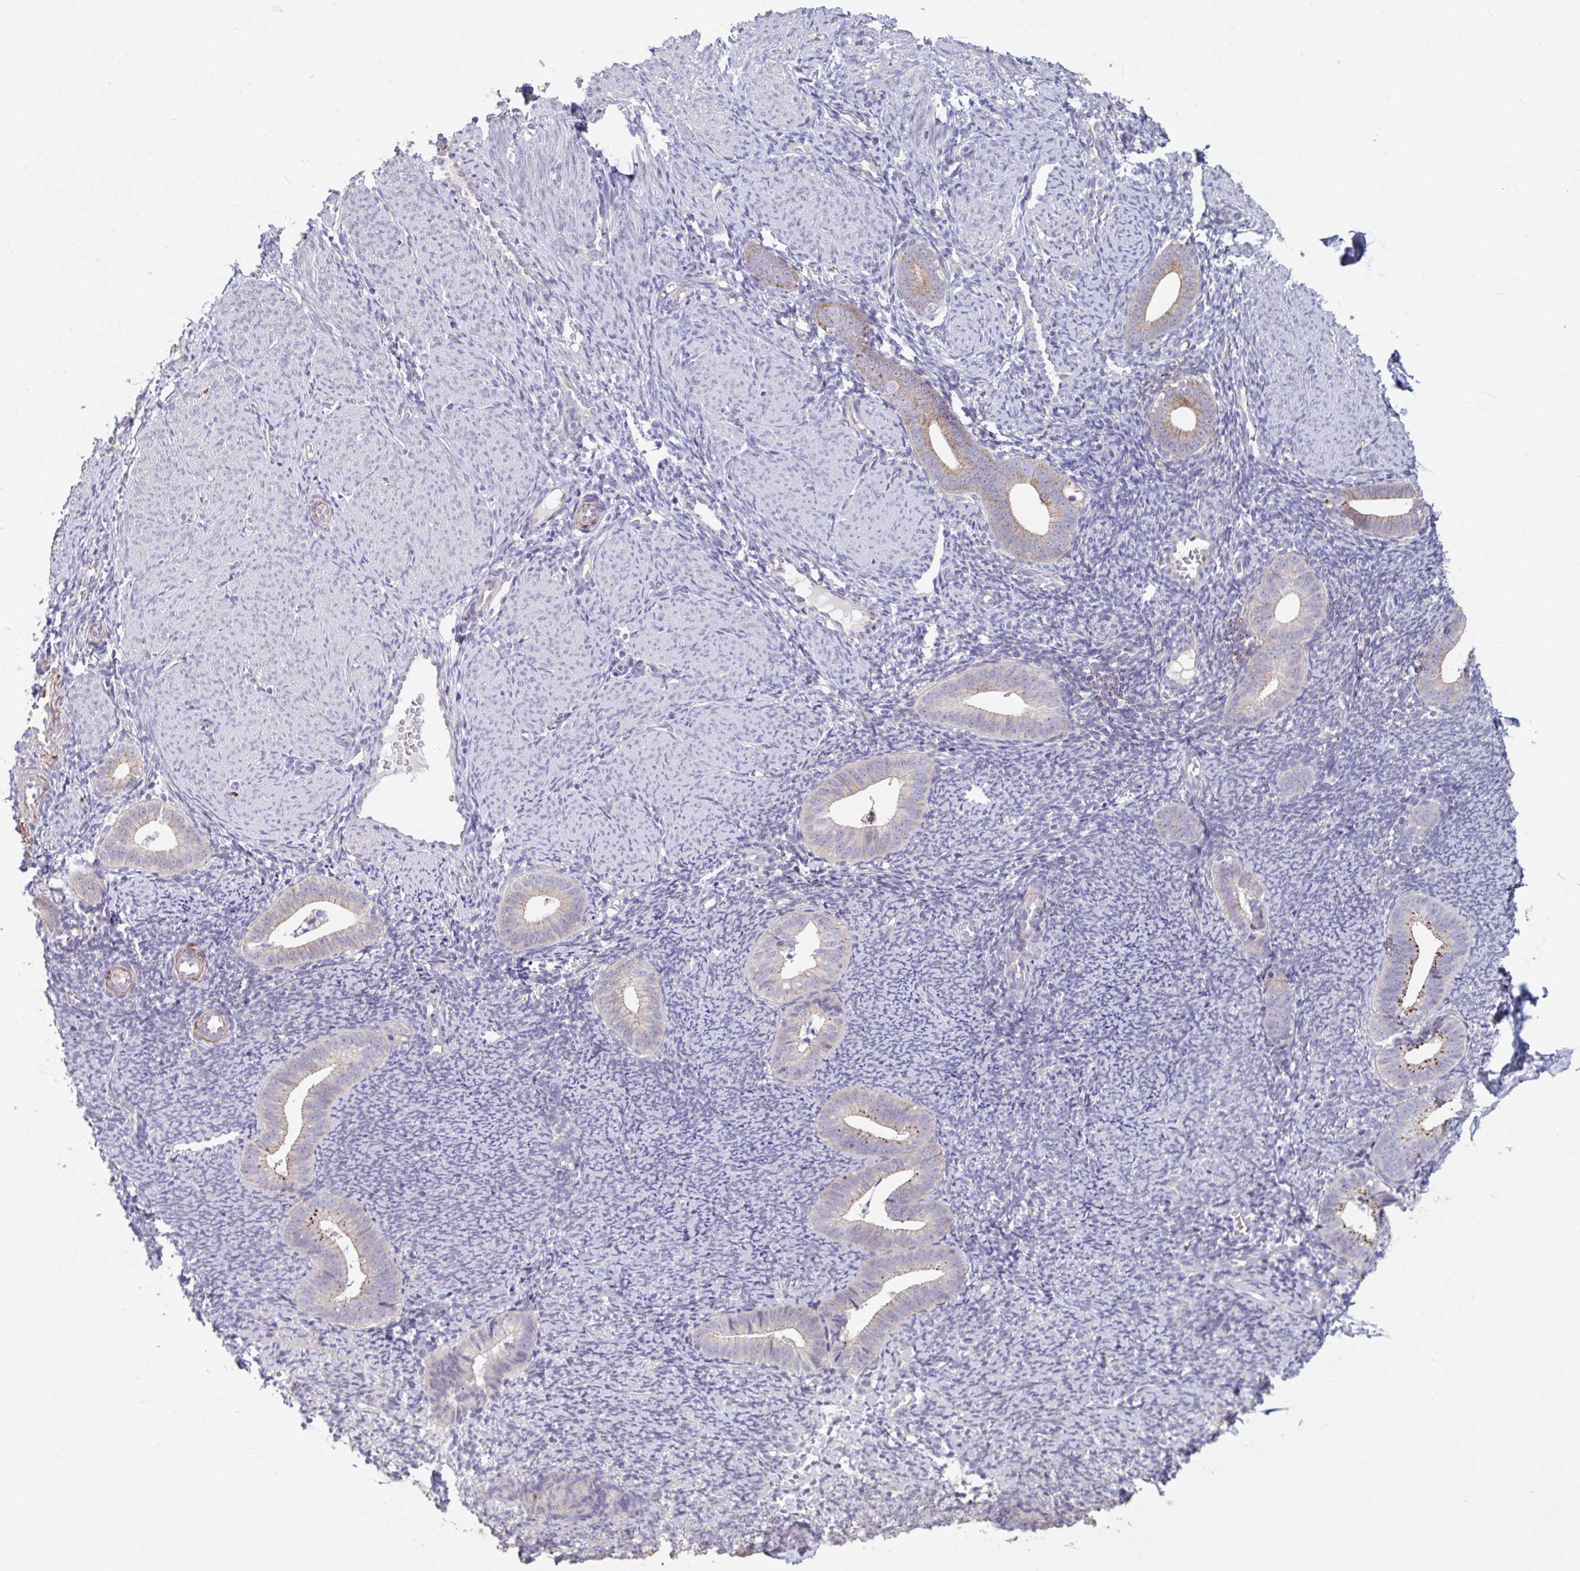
{"staining": {"intensity": "negative", "quantity": "none", "location": "none"}, "tissue": "endometrium", "cell_type": "Cells in endometrial stroma", "image_type": "normal", "snomed": [{"axis": "morphology", "description": "Normal tissue, NOS"}, {"axis": "topography", "description": "Endometrium"}], "caption": "DAB (3,3'-diaminobenzidine) immunohistochemical staining of benign human endometrium demonstrates no significant positivity in cells in endometrial stroma. Nuclei are stained in blue.", "gene": "FAM156A", "patient": {"sex": "female", "age": 39}}